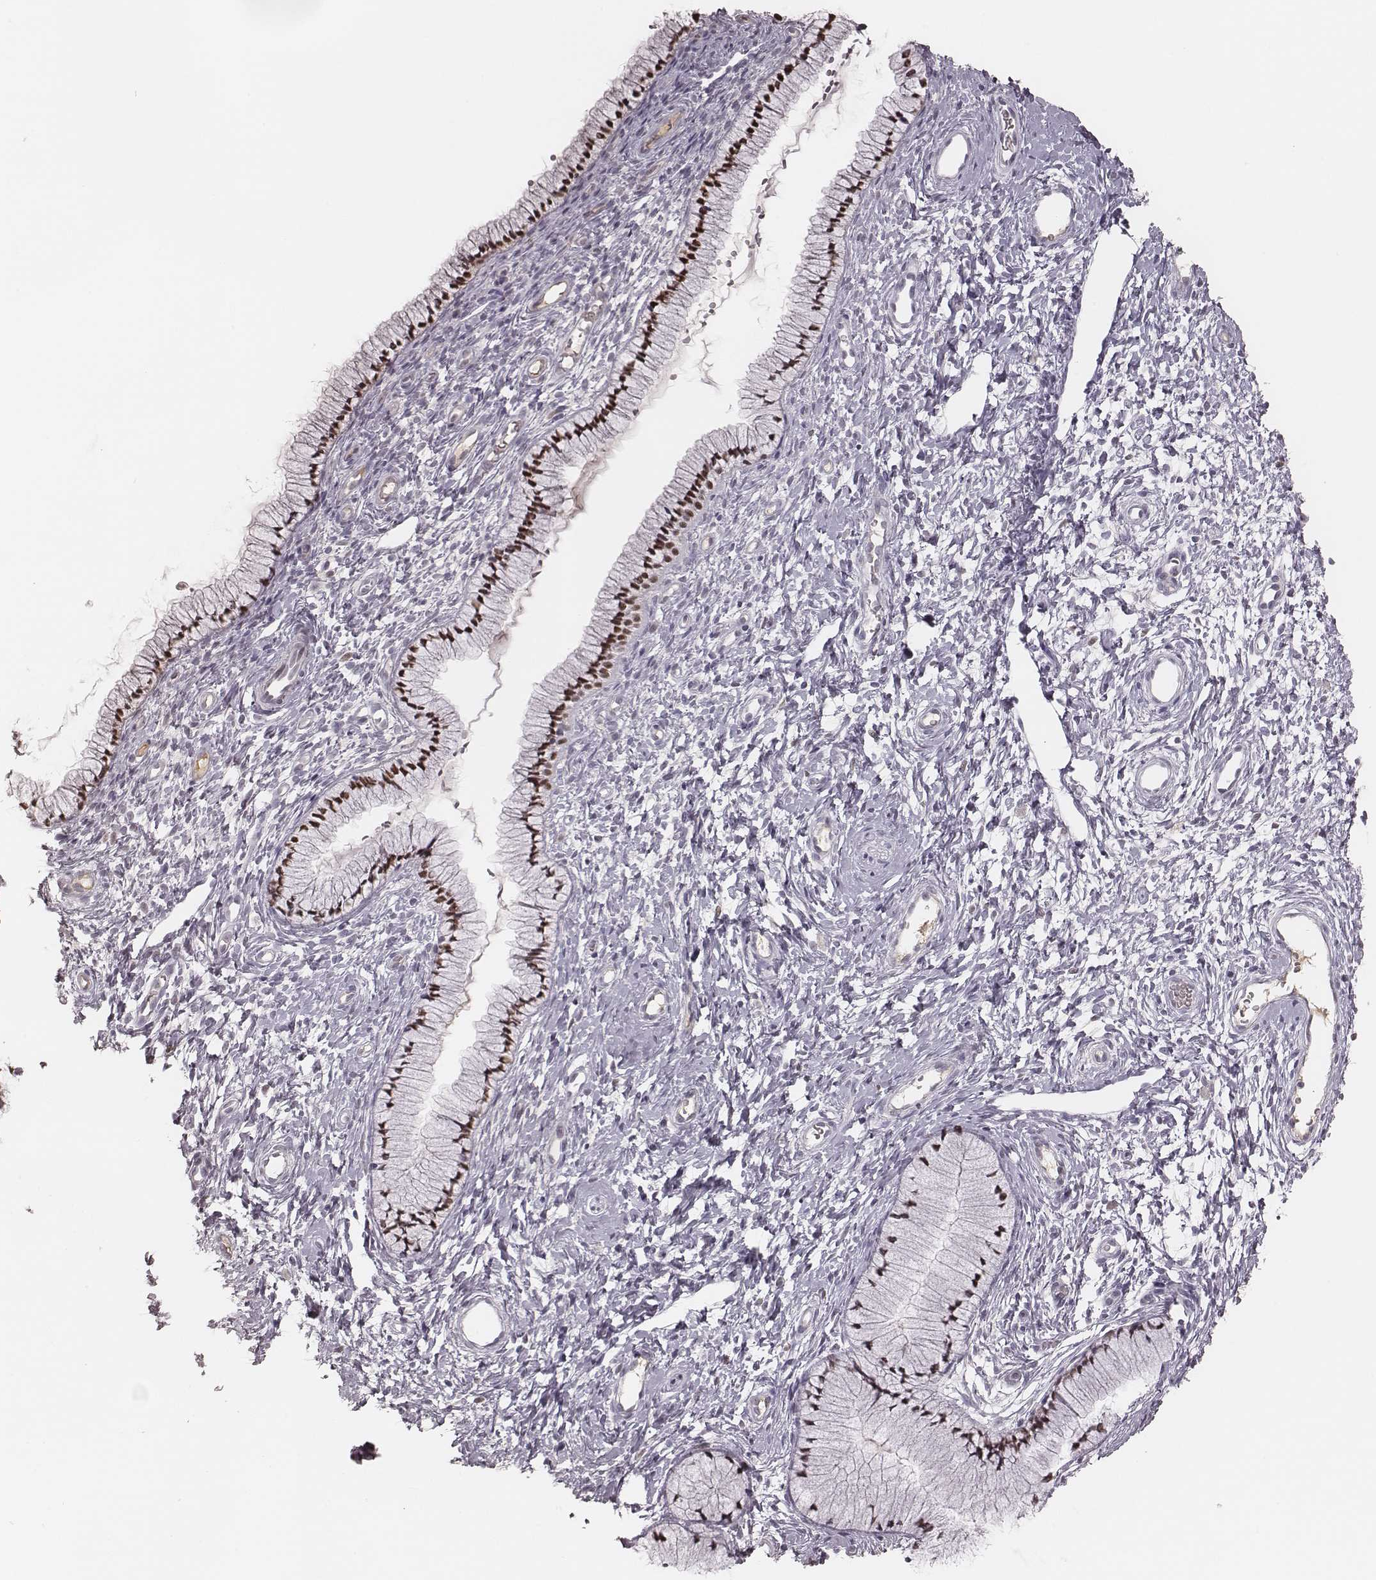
{"staining": {"intensity": "strong", "quantity": ">75%", "location": "nuclear"}, "tissue": "cervix", "cell_type": "Glandular cells", "image_type": "normal", "snomed": [{"axis": "morphology", "description": "Normal tissue, NOS"}, {"axis": "topography", "description": "Cervix"}], "caption": "The photomicrograph shows staining of benign cervix, revealing strong nuclear protein expression (brown color) within glandular cells. The staining is performed using DAB (3,3'-diaminobenzidine) brown chromogen to label protein expression. The nuclei are counter-stained blue using hematoxylin.", "gene": "MSX1", "patient": {"sex": "female", "age": 36}}